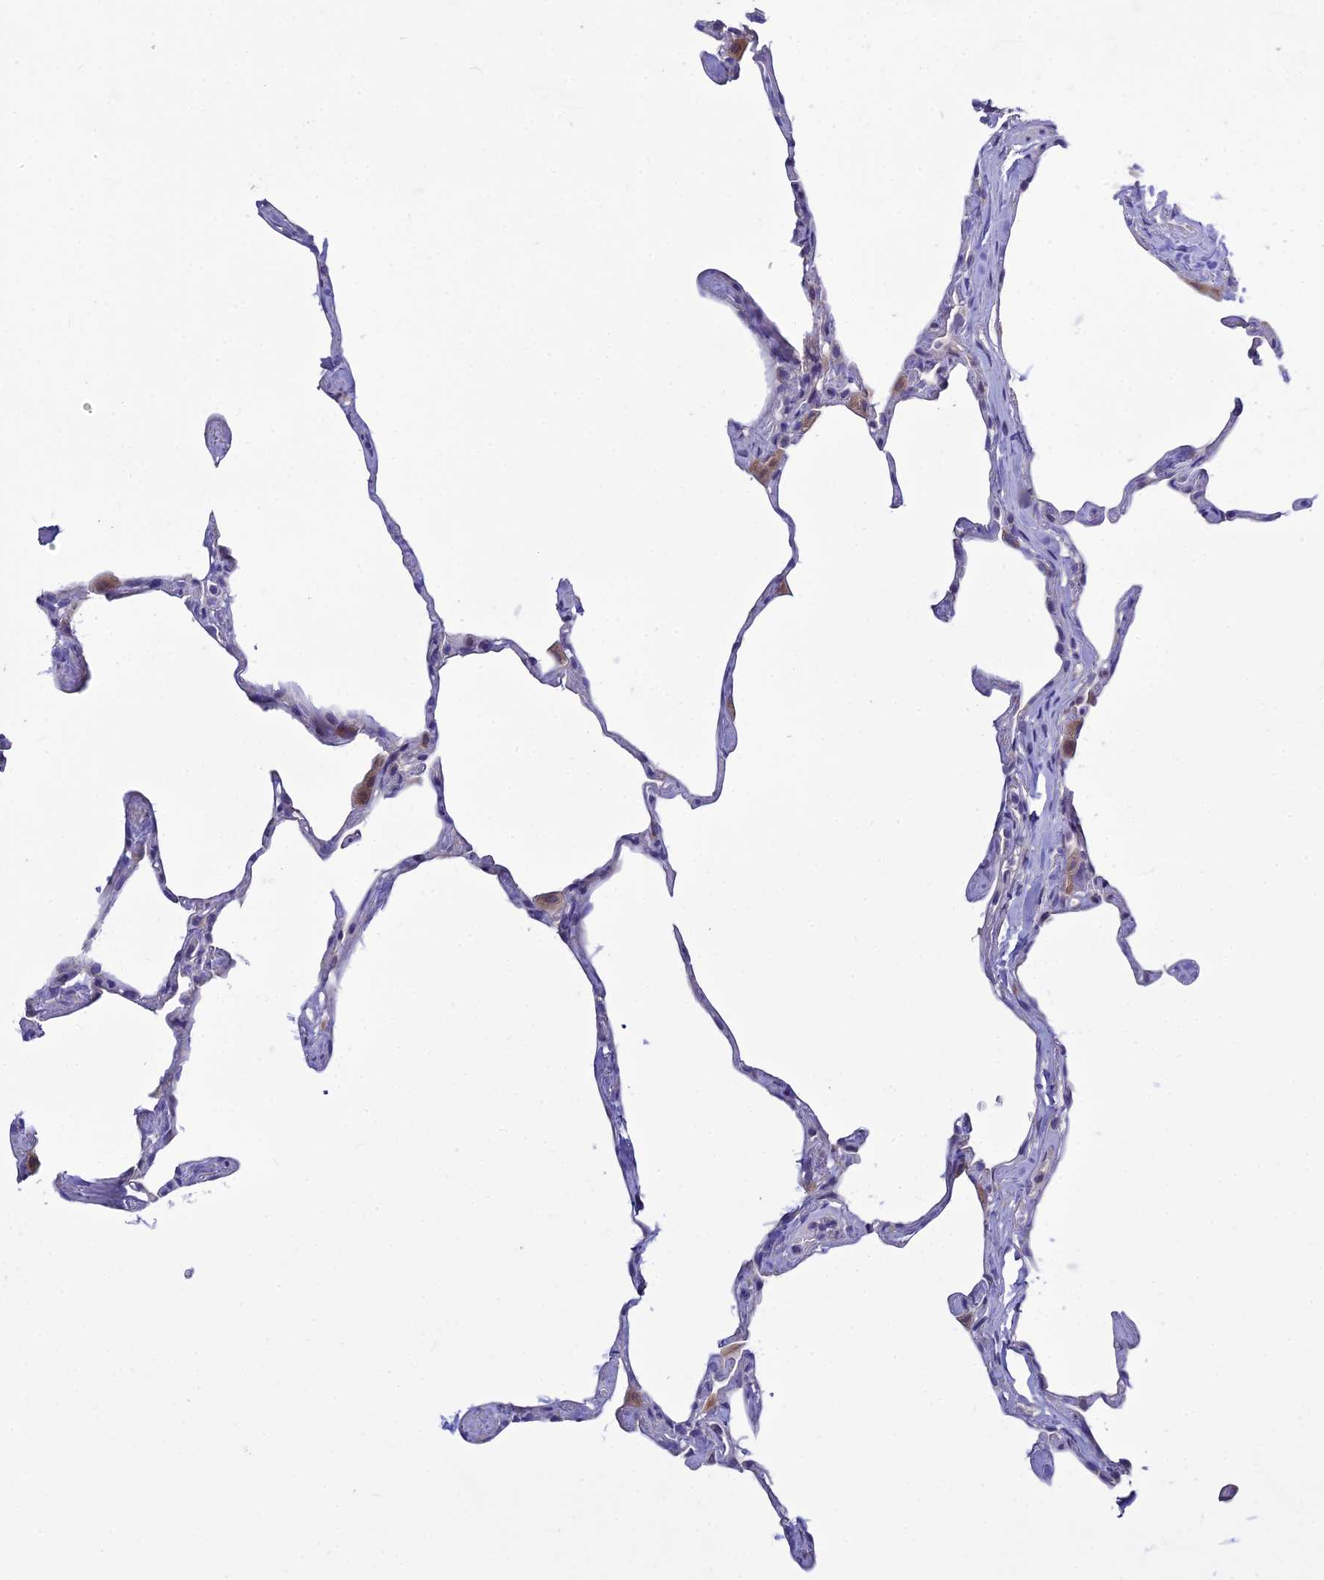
{"staining": {"intensity": "negative", "quantity": "none", "location": "none"}, "tissue": "lung", "cell_type": "Alveolar cells", "image_type": "normal", "snomed": [{"axis": "morphology", "description": "Normal tissue, NOS"}, {"axis": "topography", "description": "Lung"}], "caption": "A high-resolution histopathology image shows IHC staining of benign lung, which displays no significant expression in alveolar cells.", "gene": "BHMT2", "patient": {"sex": "male", "age": 65}}